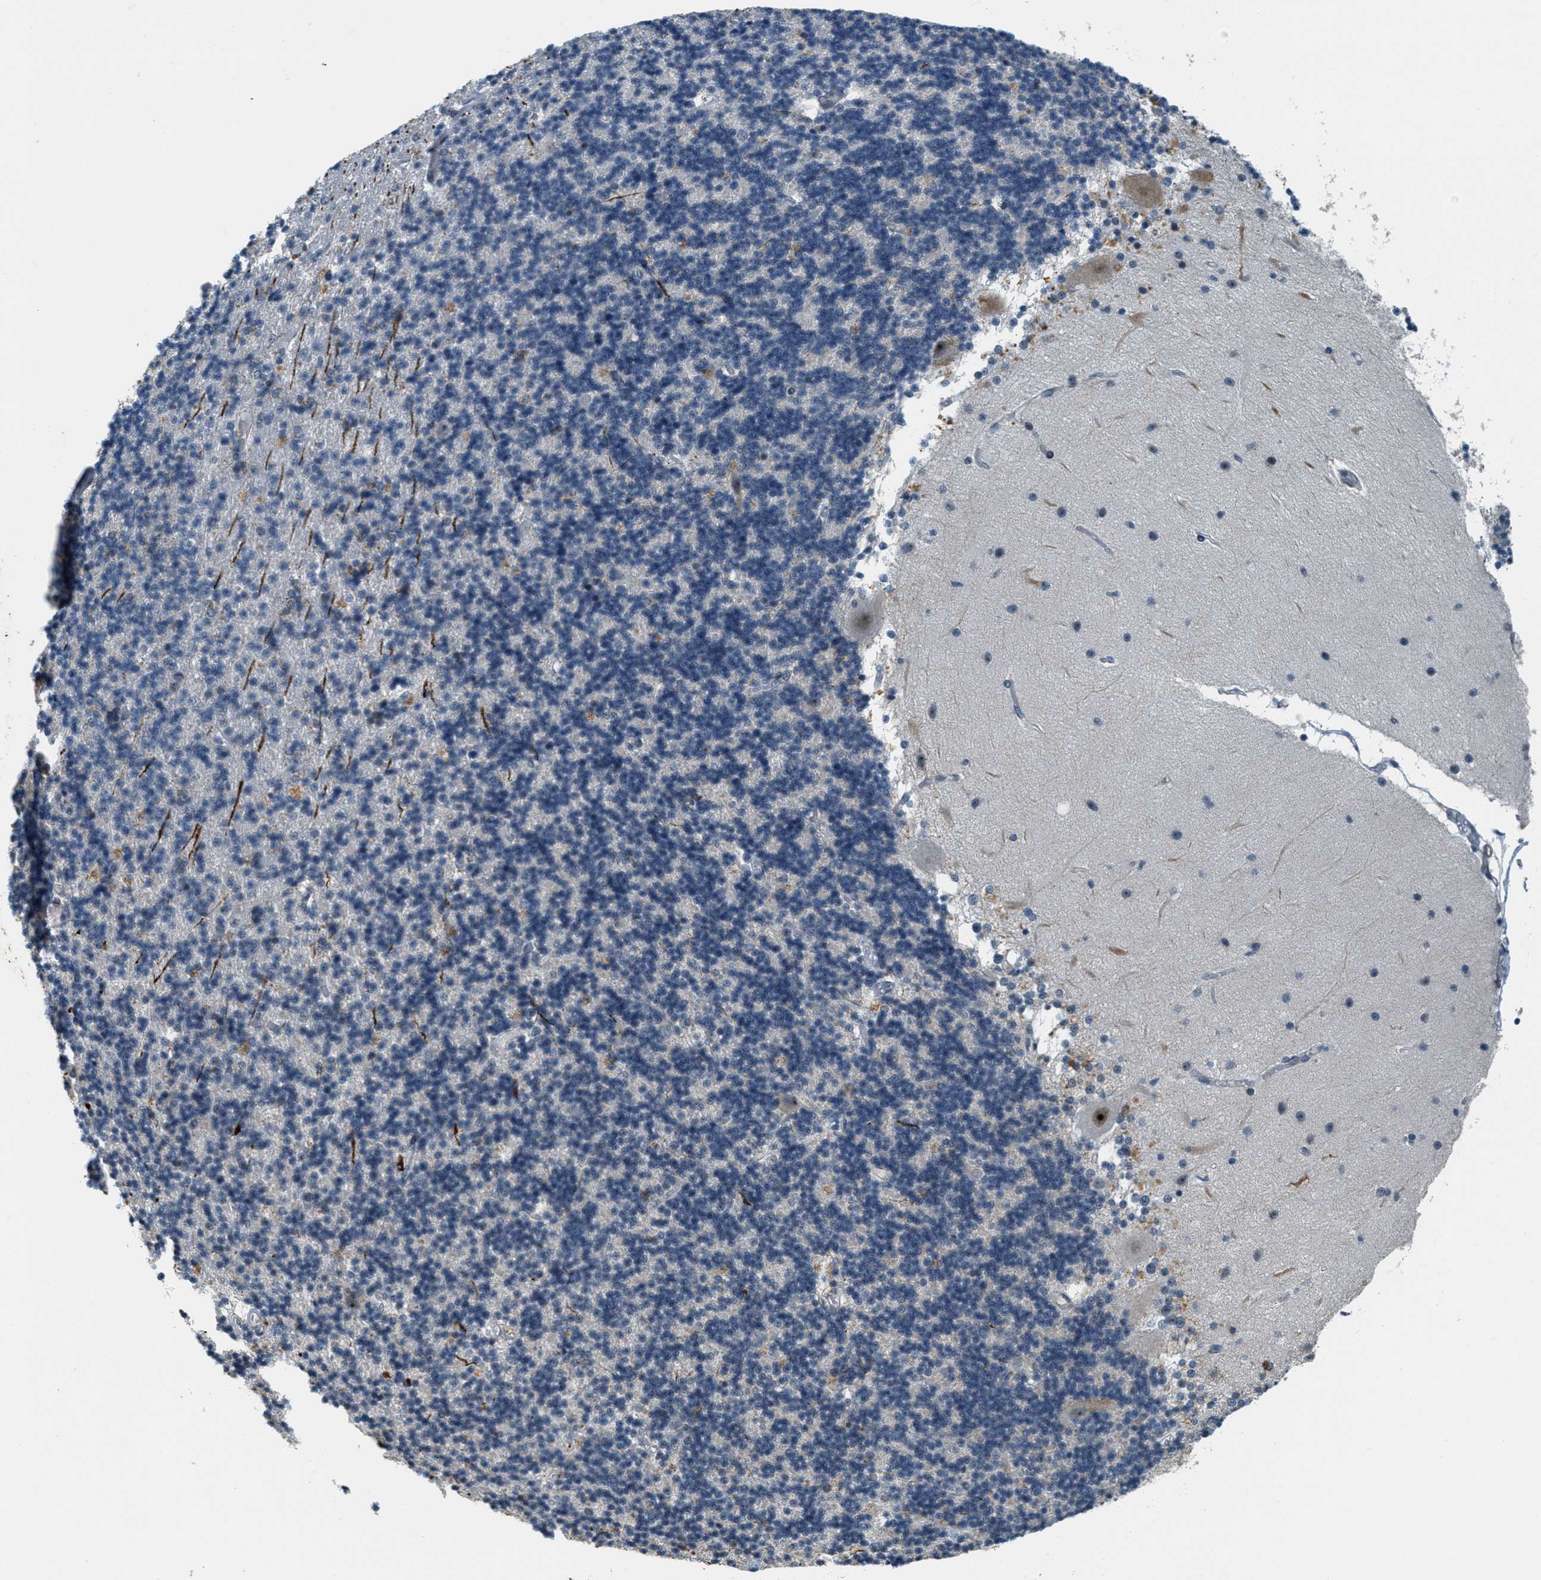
{"staining": {"intensity": "negative", "quantity": "none", "location": "none"}, "tissue": "cerebellum", "cell_type": "Cells in granular layer", "image_type": "normal", "snomed": [{"axis": "morphology", "description": "Normal tissue, NOS"}, {"axis": "topography", "description": "Cerebellum"}], "caption": "Immunohistochemistry micrograph of benign human cerebellum stained for a protein (brown), which exhibits no expression in cells in granular layer.", "gene": "DDX47", "patient": {"sex": "female", "age": 54}}